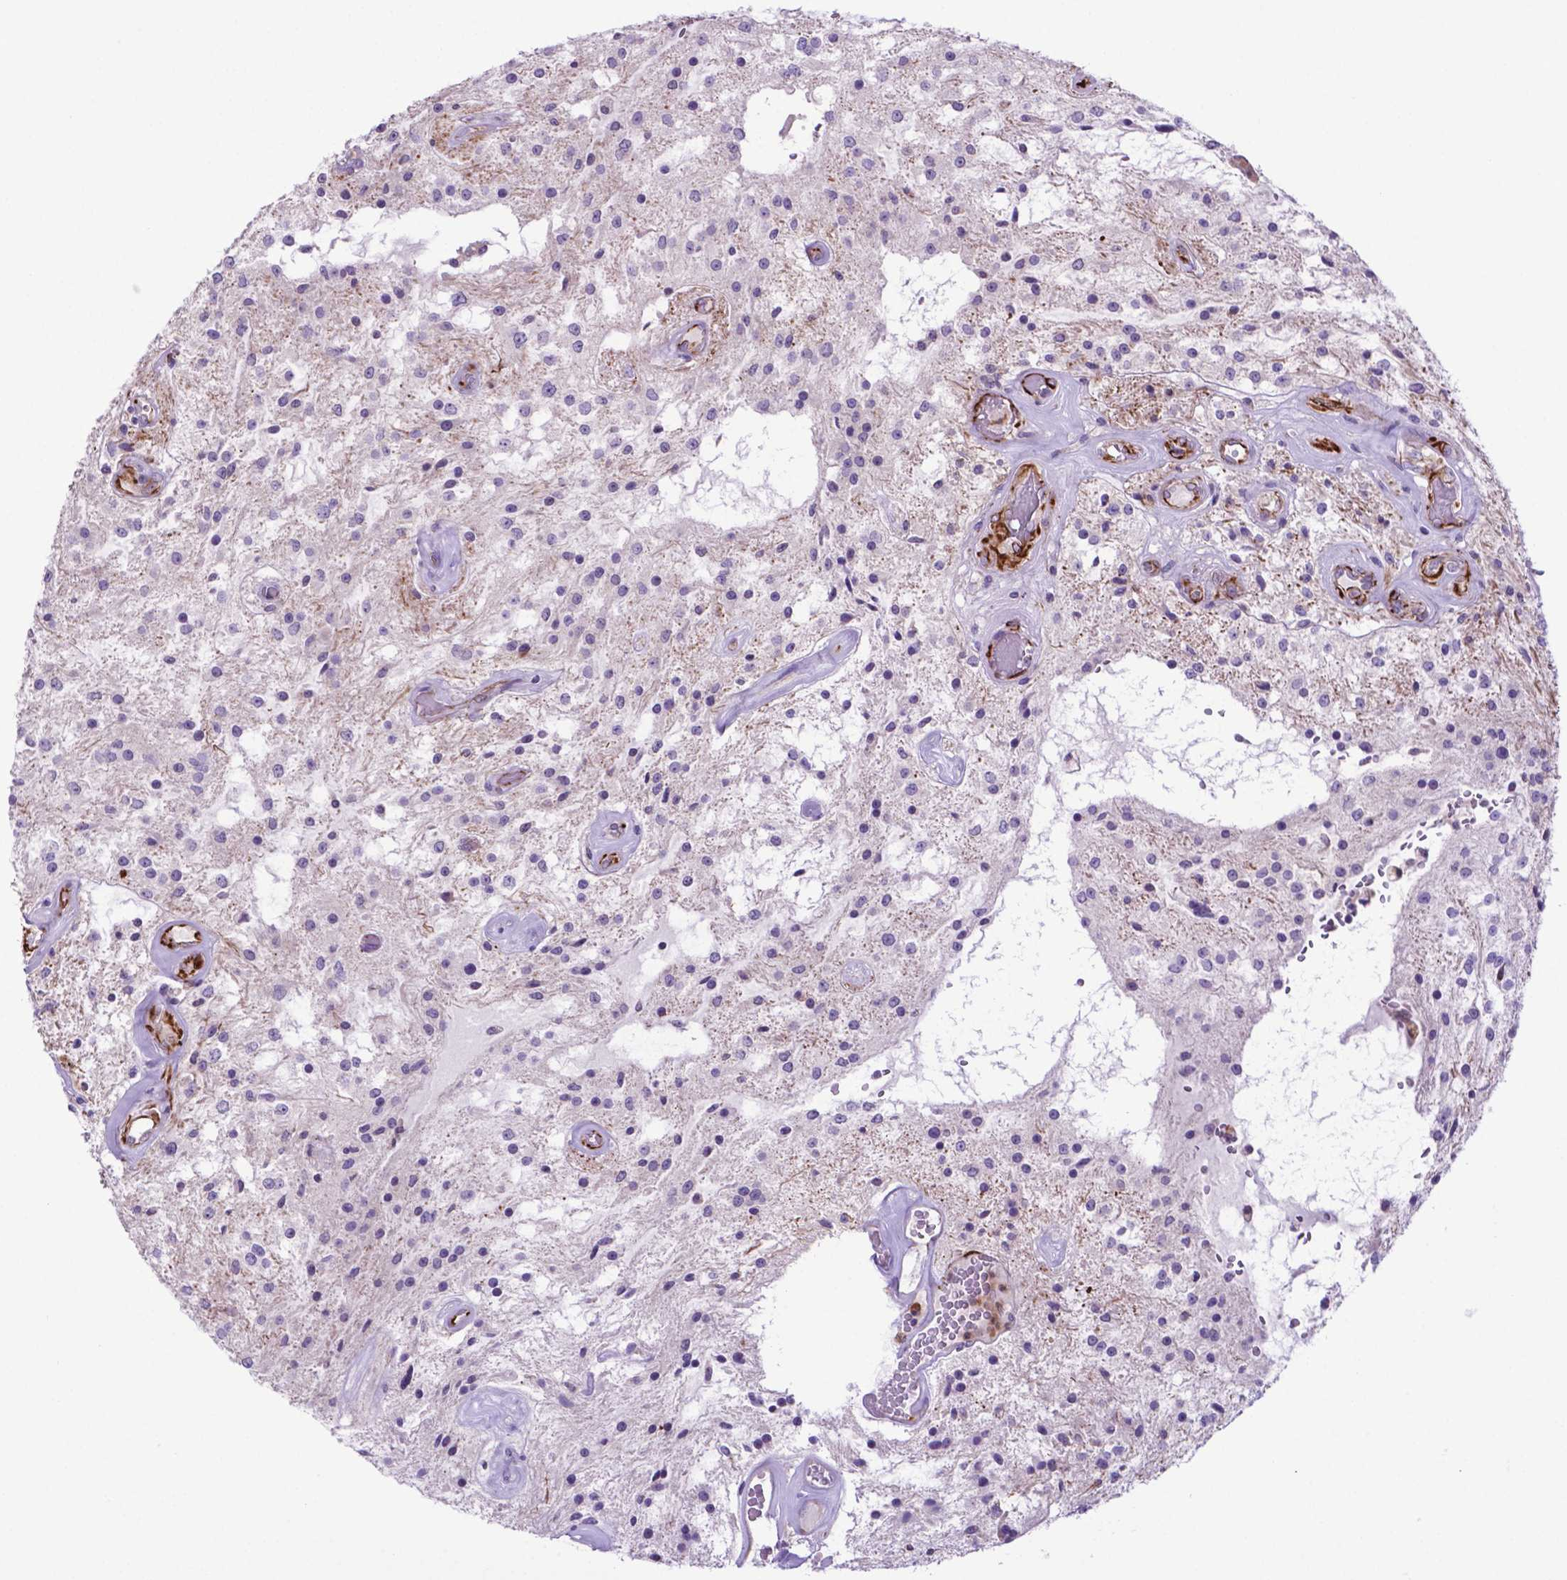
{"staining": {"intensity": "negative", "quantity": "none", "location": "none"}, "tissue": "glioma", "cell_type": "Tumor cells", "image_type": "cancer", "snomed": [{"axis": "morphology", "description": "Glioma, malignant, Low grade"}, {"axis": "topography", "description": "Cerebellum"}], "caption": "Tumor cells show no significant staining in malignant low-grade glioma.", "gene": "LZTR1", "patient": {"sex": "female", "age": 14}}